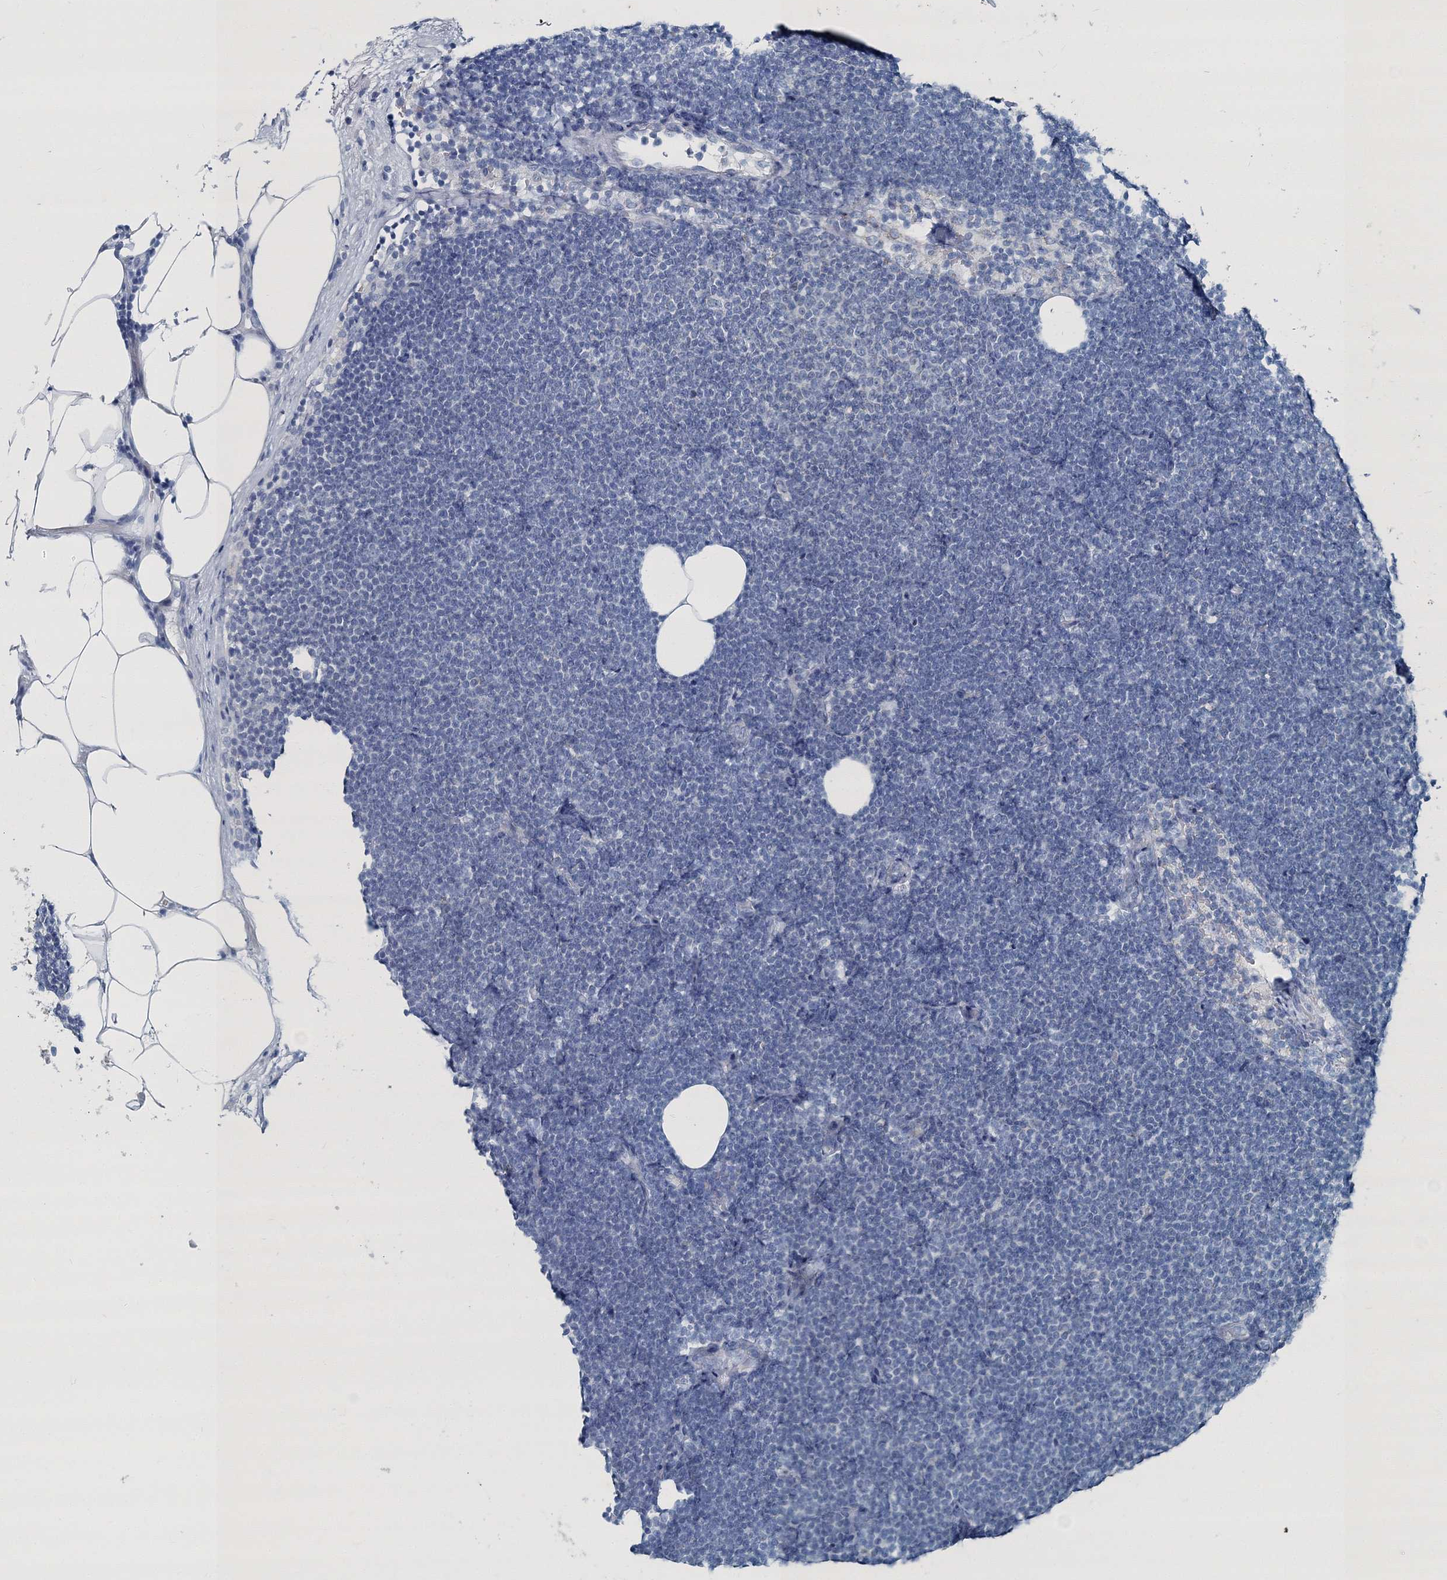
{"staining": {"intensity": "negative", "quantity": "none", "location": "none"}, "tissue": "lymphoma", "cell_type": "Tumor cells", "image_type": "cancer", "snomed": [{"axis": "morphology", "description": "Malignant lymphoma, non-Hodgkin's type, Low grade"}, {"axis": "topography", "description": "Lymph node"}], "caption": "High power microscopy micrograph of an immunohistochemistry histopathology image of lymphoma, revealing no significant staining in tumor cells.", "gene": "GABARAPL2", "patient": {"sex": "female", "age": 53}}